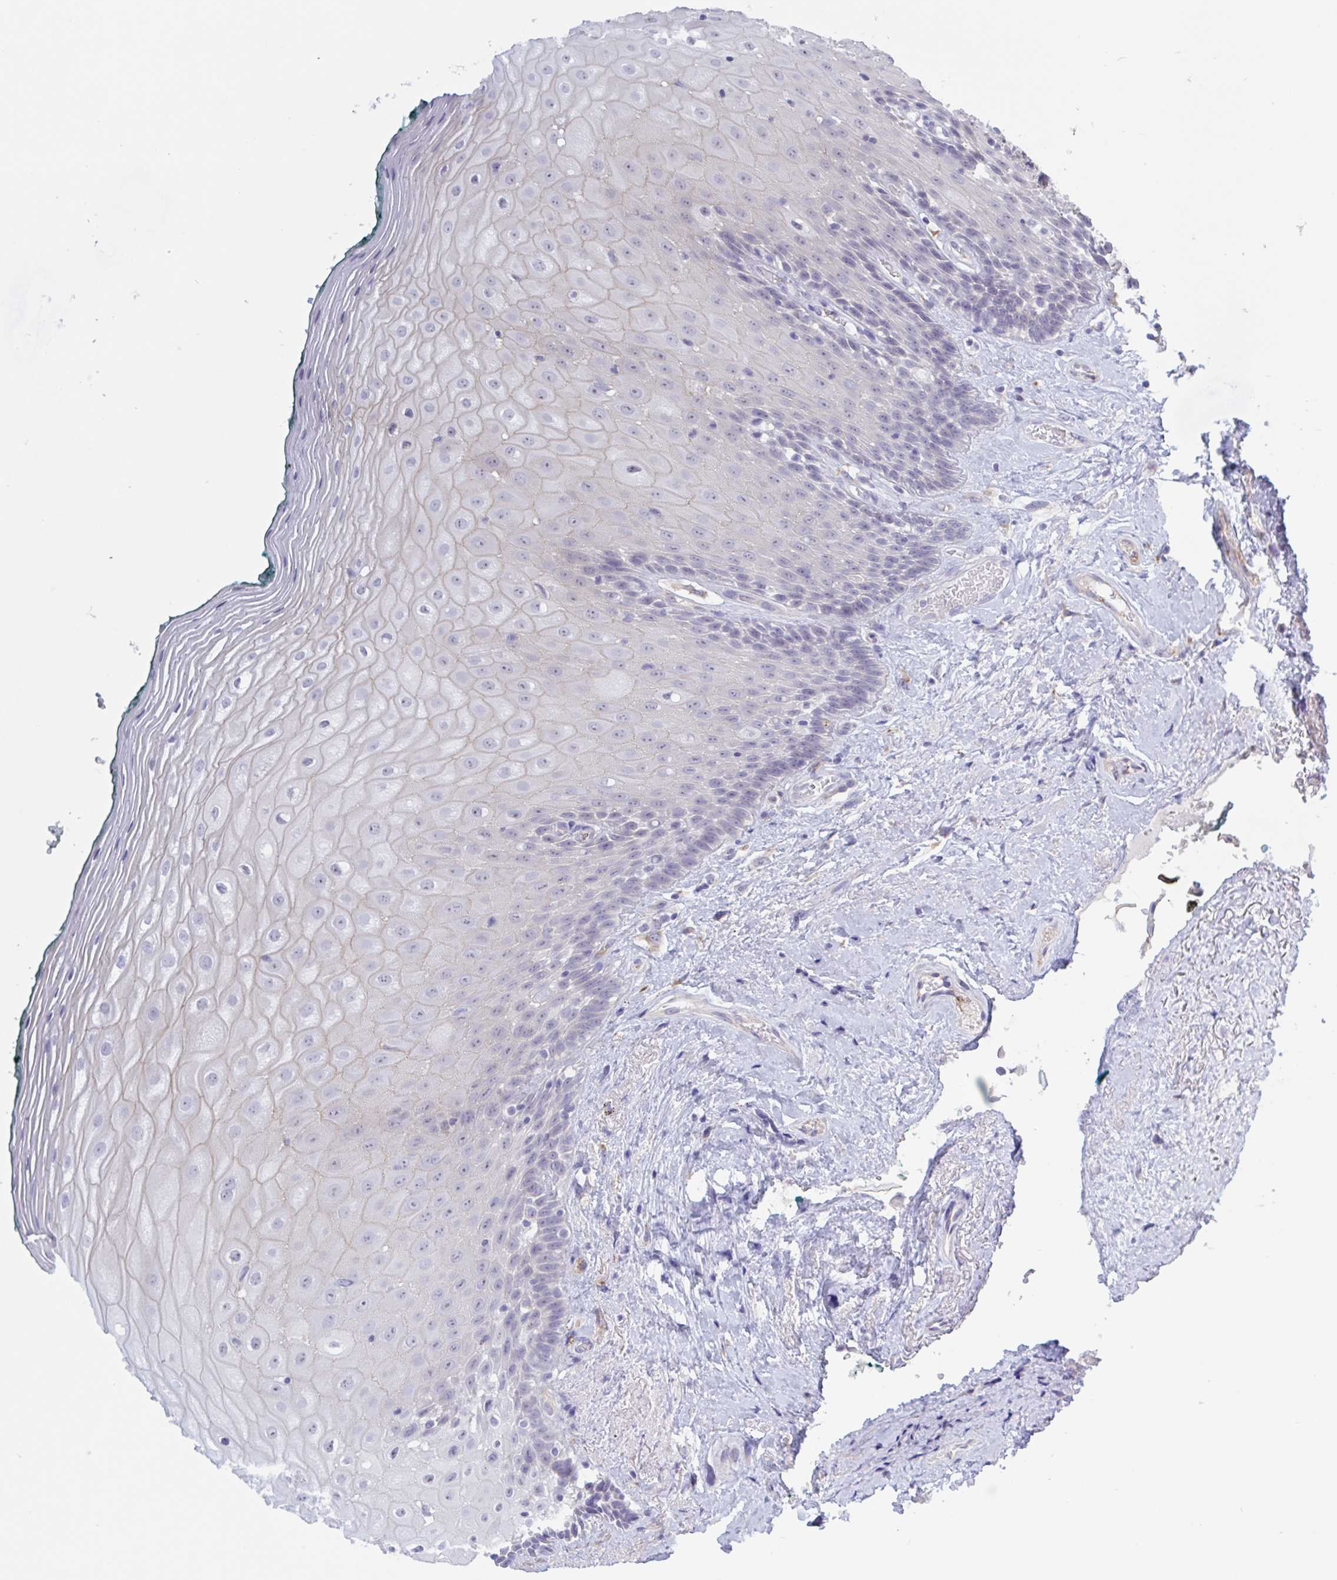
{"staining": {"intensity": "negative", "quantity": "none", "location": "none"}, "tissue": "oral mucosa", "cell_type": "Squamous epithelial cells", "image_type": "normal", "snomed": [{"axis": "morphology", "description": "Normal tissue, NOS"}, {"axis": "morphology", "description": "Squamous cell carcinoma, NOS"}, {"axis": "topography", "description": "Oral tissue"}, {"axis": "topography", "description": "Head-Neck"}], "caption": "An image of oral mucosa stained for a protein shows no brown staining in squamous epithelial cells. (Immunohistochemistry (ihc), brightfield microscopy, high magnification).", "gene": "ST14", "patient": {"sex": "male", "age": 64}}